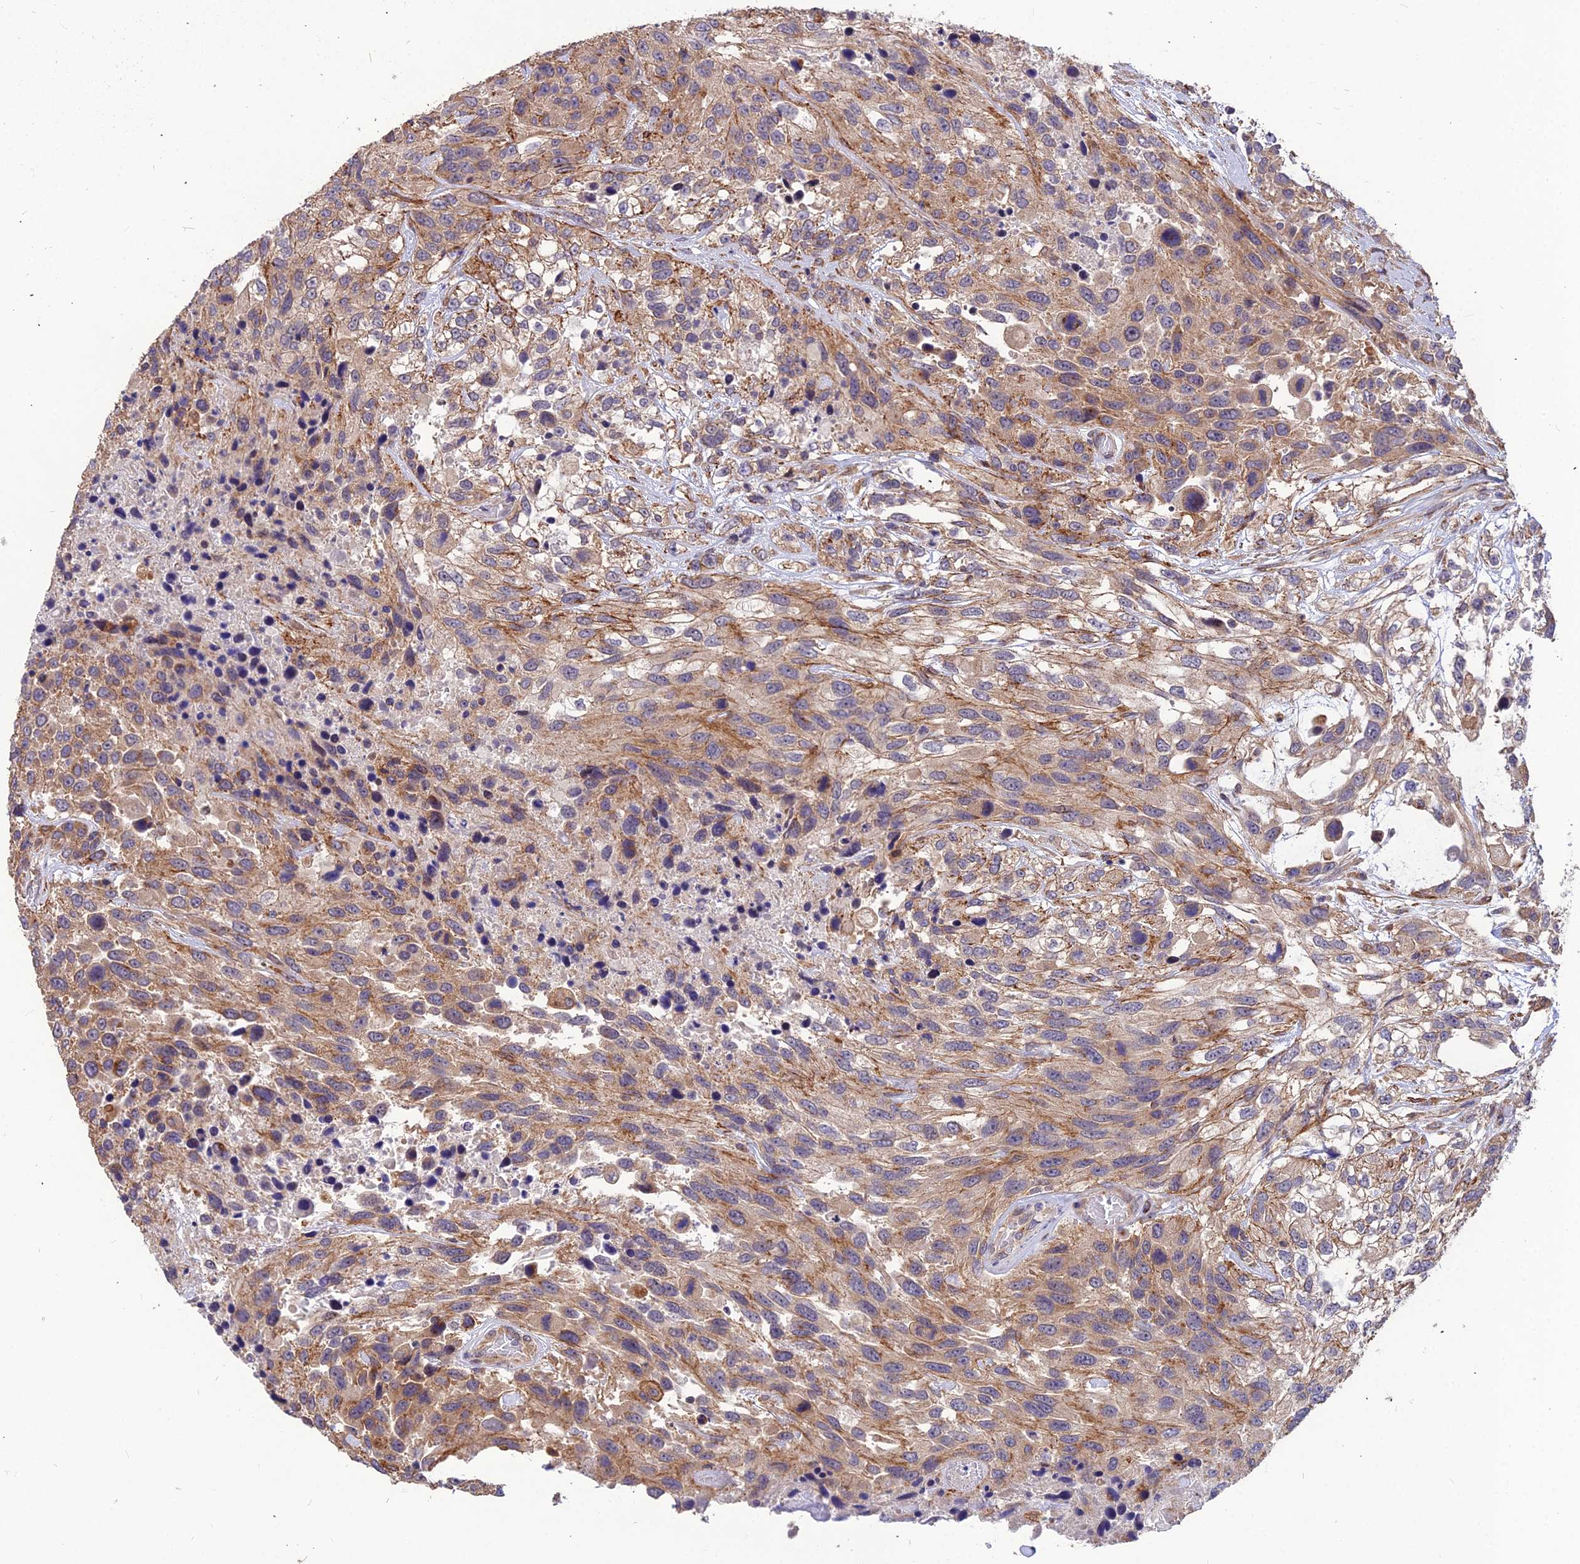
{"staining": {"intensity": "weak", "quantity": ">75%", "location": "cytoplasmic/membranous"}, "tissue": "urothelial cancer", "cell_type": "Tumor cells", "image_type": "cancer", "snomed": [{"axis": "morphology", "description": "Urothelial carcinoma, High grade"}, {"axis": "topography", "description": "Urinary bladder"}], "caption": "Immunohistochemistry (IHC) of urothelial cancer displays low levels of weak cytoplasmic/membranous staining in about >75% of tumor cells.", "gene": "LEKR1", "patient": {"sex": "female", "age": 70}}